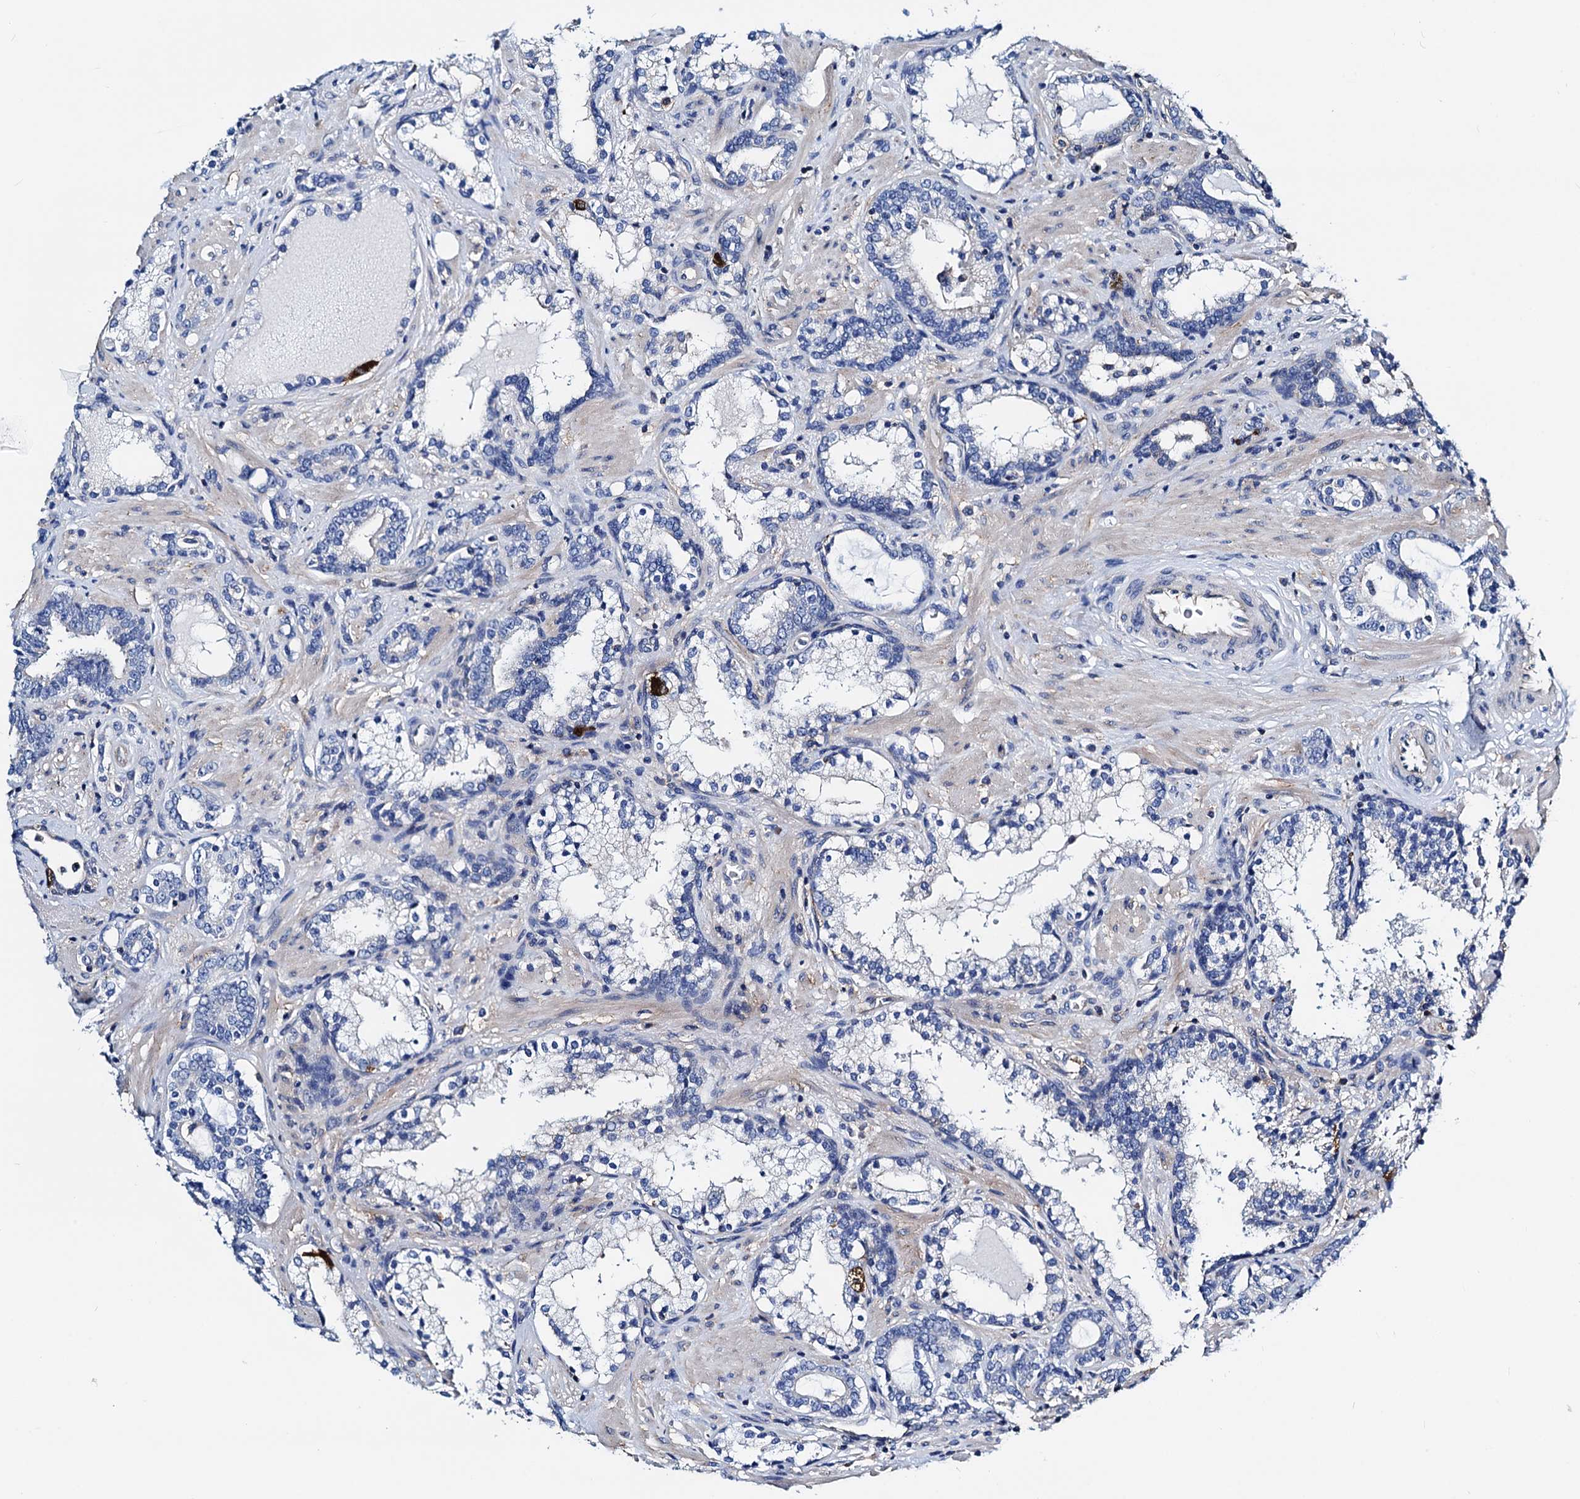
{"staining": {"intensity": "negative", "quantity": "none", "location": "none"}, "tissue": "prostate cancer", "cell_type": "Tumor cells", "image_type": "cancer", "snomed": [{"axis": "morphology", "description": "Adenocarcinoma, High grade"}, {"axis": "topography", "description": "Prostate"}], "caption": "This is an immunohistochemistry (IHC) histopathology image of human high-grade adenocarcinoma (prostate). There is no positivity in tumor cells.", "gene": "GCOM1", "patient": {"sex": "male", "age": 58}}